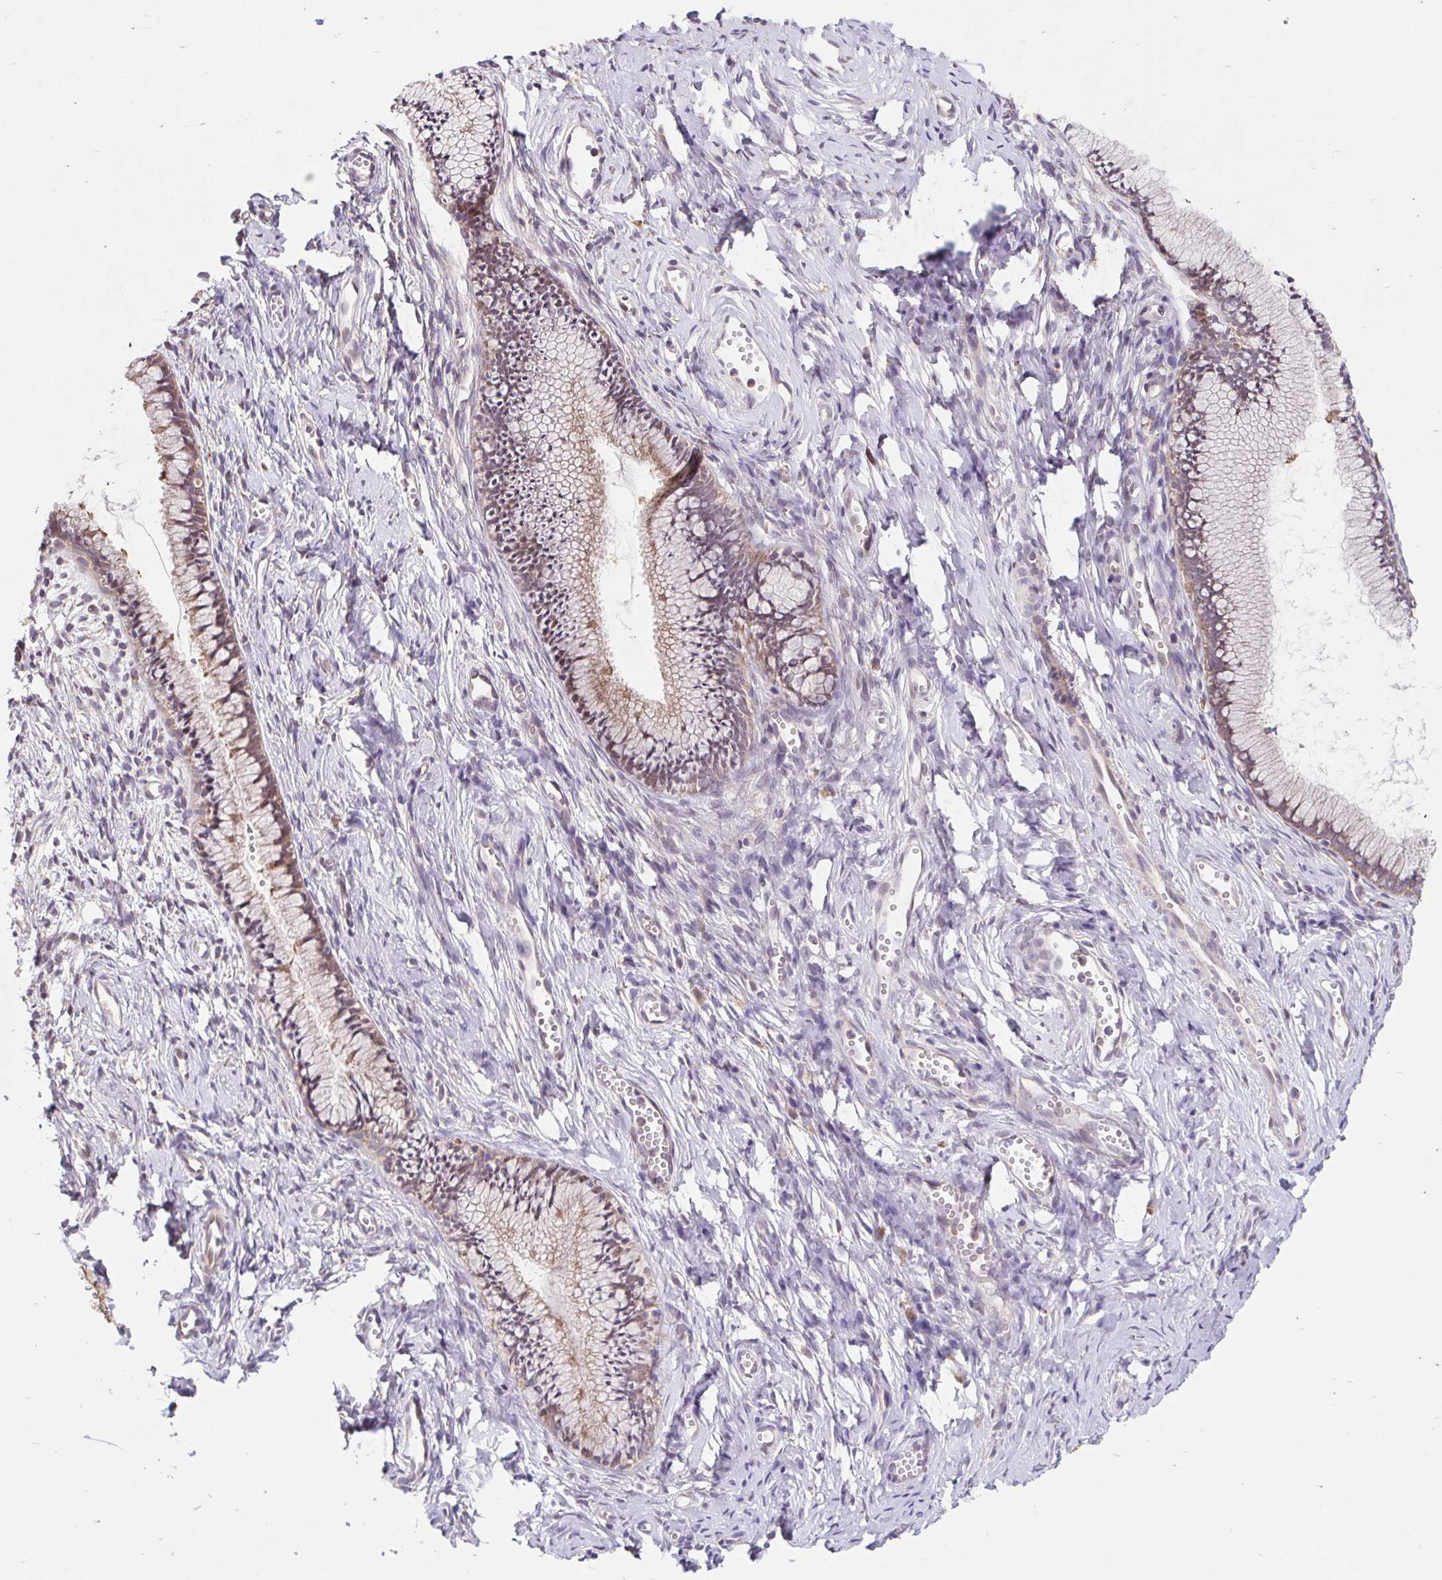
{"staining": {"intensity": "weak", "quantity": "25%-75%", "location": "cytoplasmic/membranous"}, "tissue": "cervix", "cell_type": "Glandular cells", "image_type": "normal", "snomed": [{"axis": "morphology", "description": "Normal tissue, NOS"}, {"axis": "topography", "description": "Cervix"}], "caption": "An immunohistochemistry histopathology image of normal tissue is shown. Protein staining in brown highlights weak cytoplasmic/membranous positivity in cervix within glandular cells.", "gene": "HFE", "patient": {"sex": "female", "age": 40}}